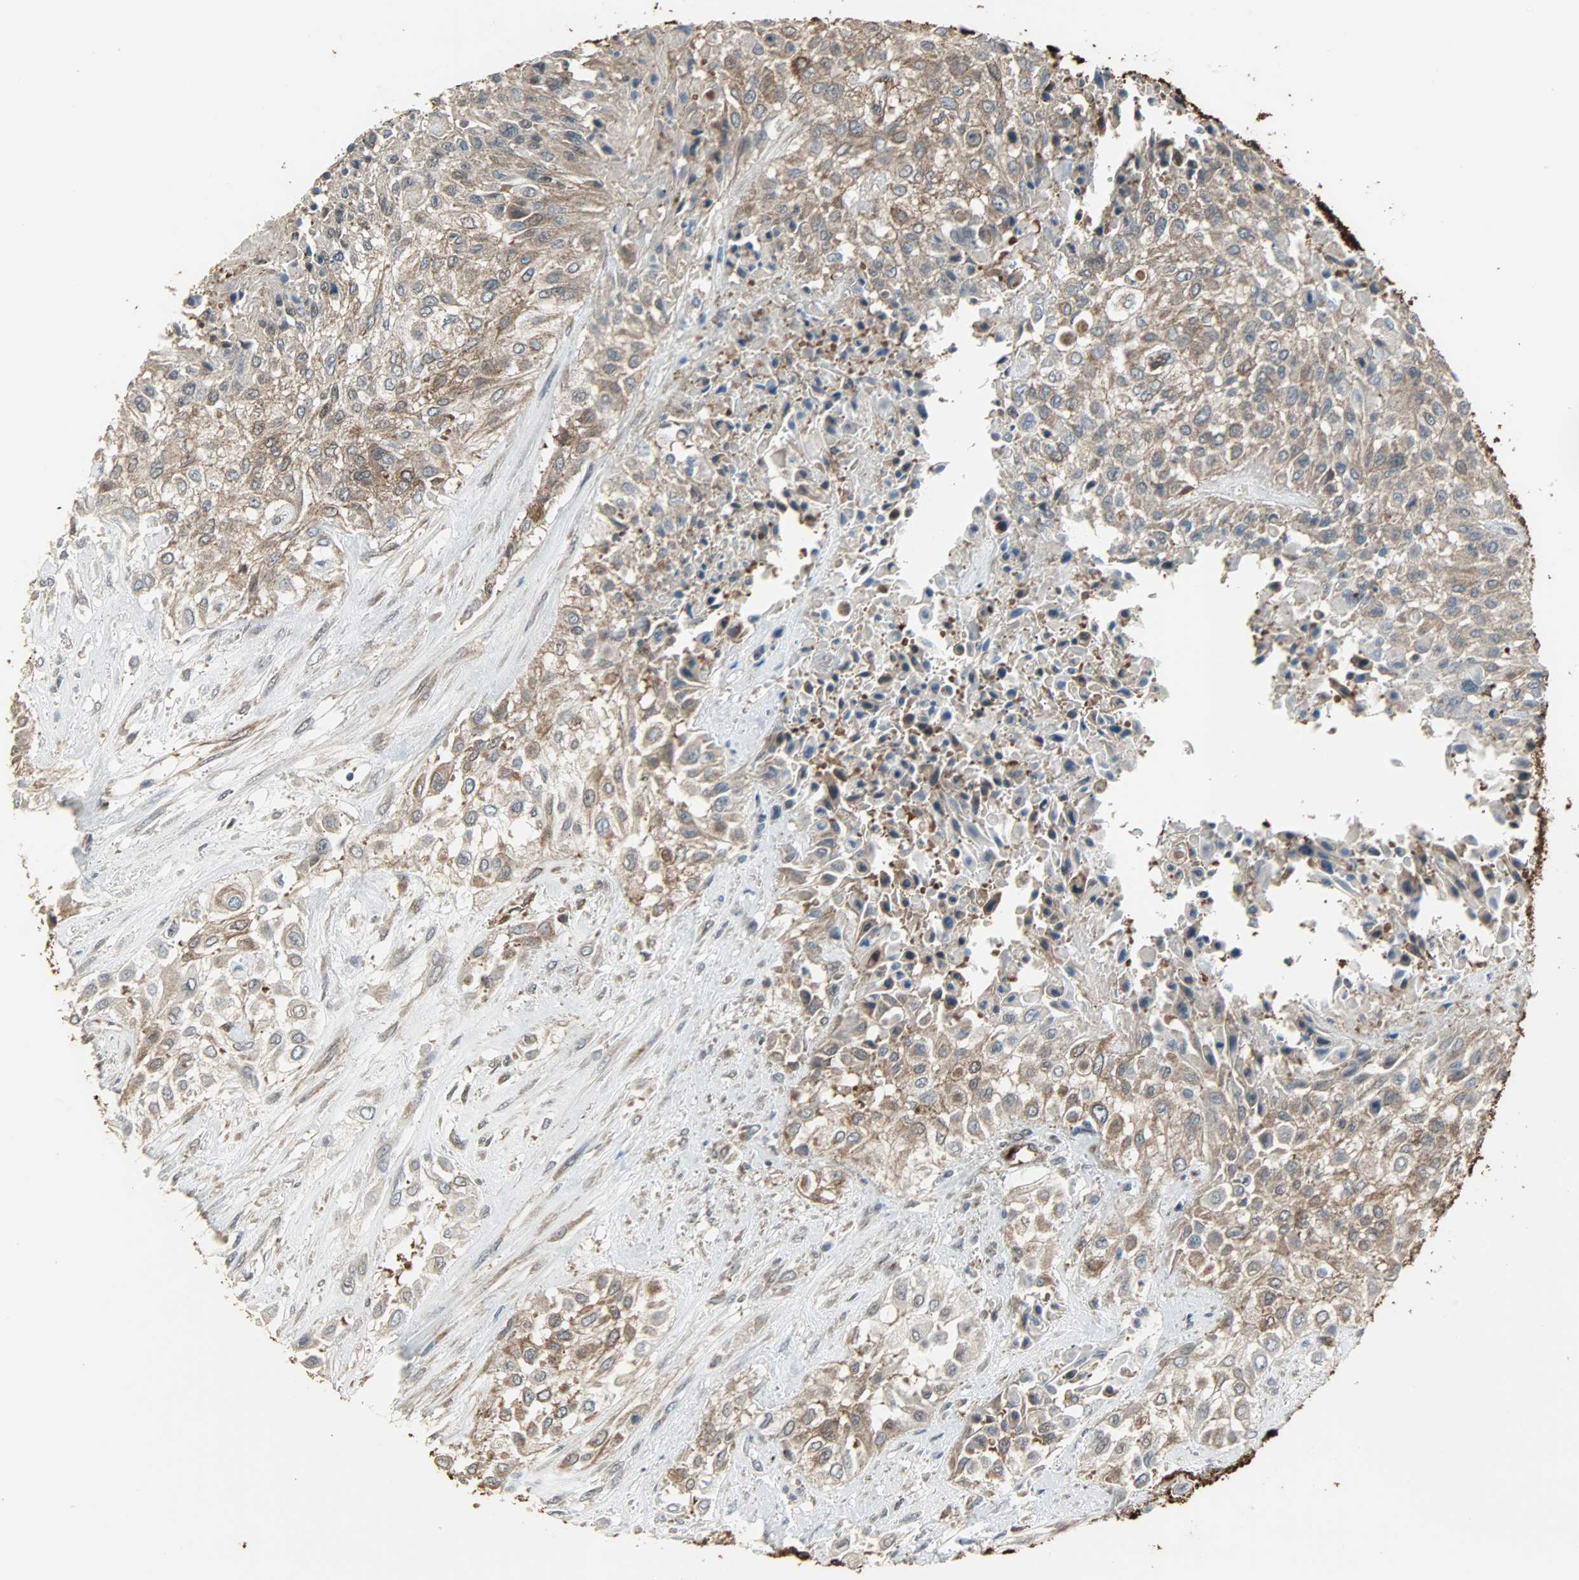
{"staining": {"intensity": "strong", "quantity": ">75%", "location": "cytoplasmic/membranous"}, "tissue": "urothelial cancer", "cell_type": "Tumor cells", "image_type": "cancer", "snomed": [{"axis": "morphology", "description": "Urothelial carcinoma, High grade"}, {"axis": "topography", "description": "Urinary bladder"}], "caption": "Immunohistochemistry (DAB (3,3'-diaminobenzidine)) staining of urothelial carcinoma (high-grade) demonstrates strong cytoplasmic/membranous protein expression in approximately >75% of tumor cells.", "gene": "LDHB", "patient": {"sex": "male", "age": 57}}